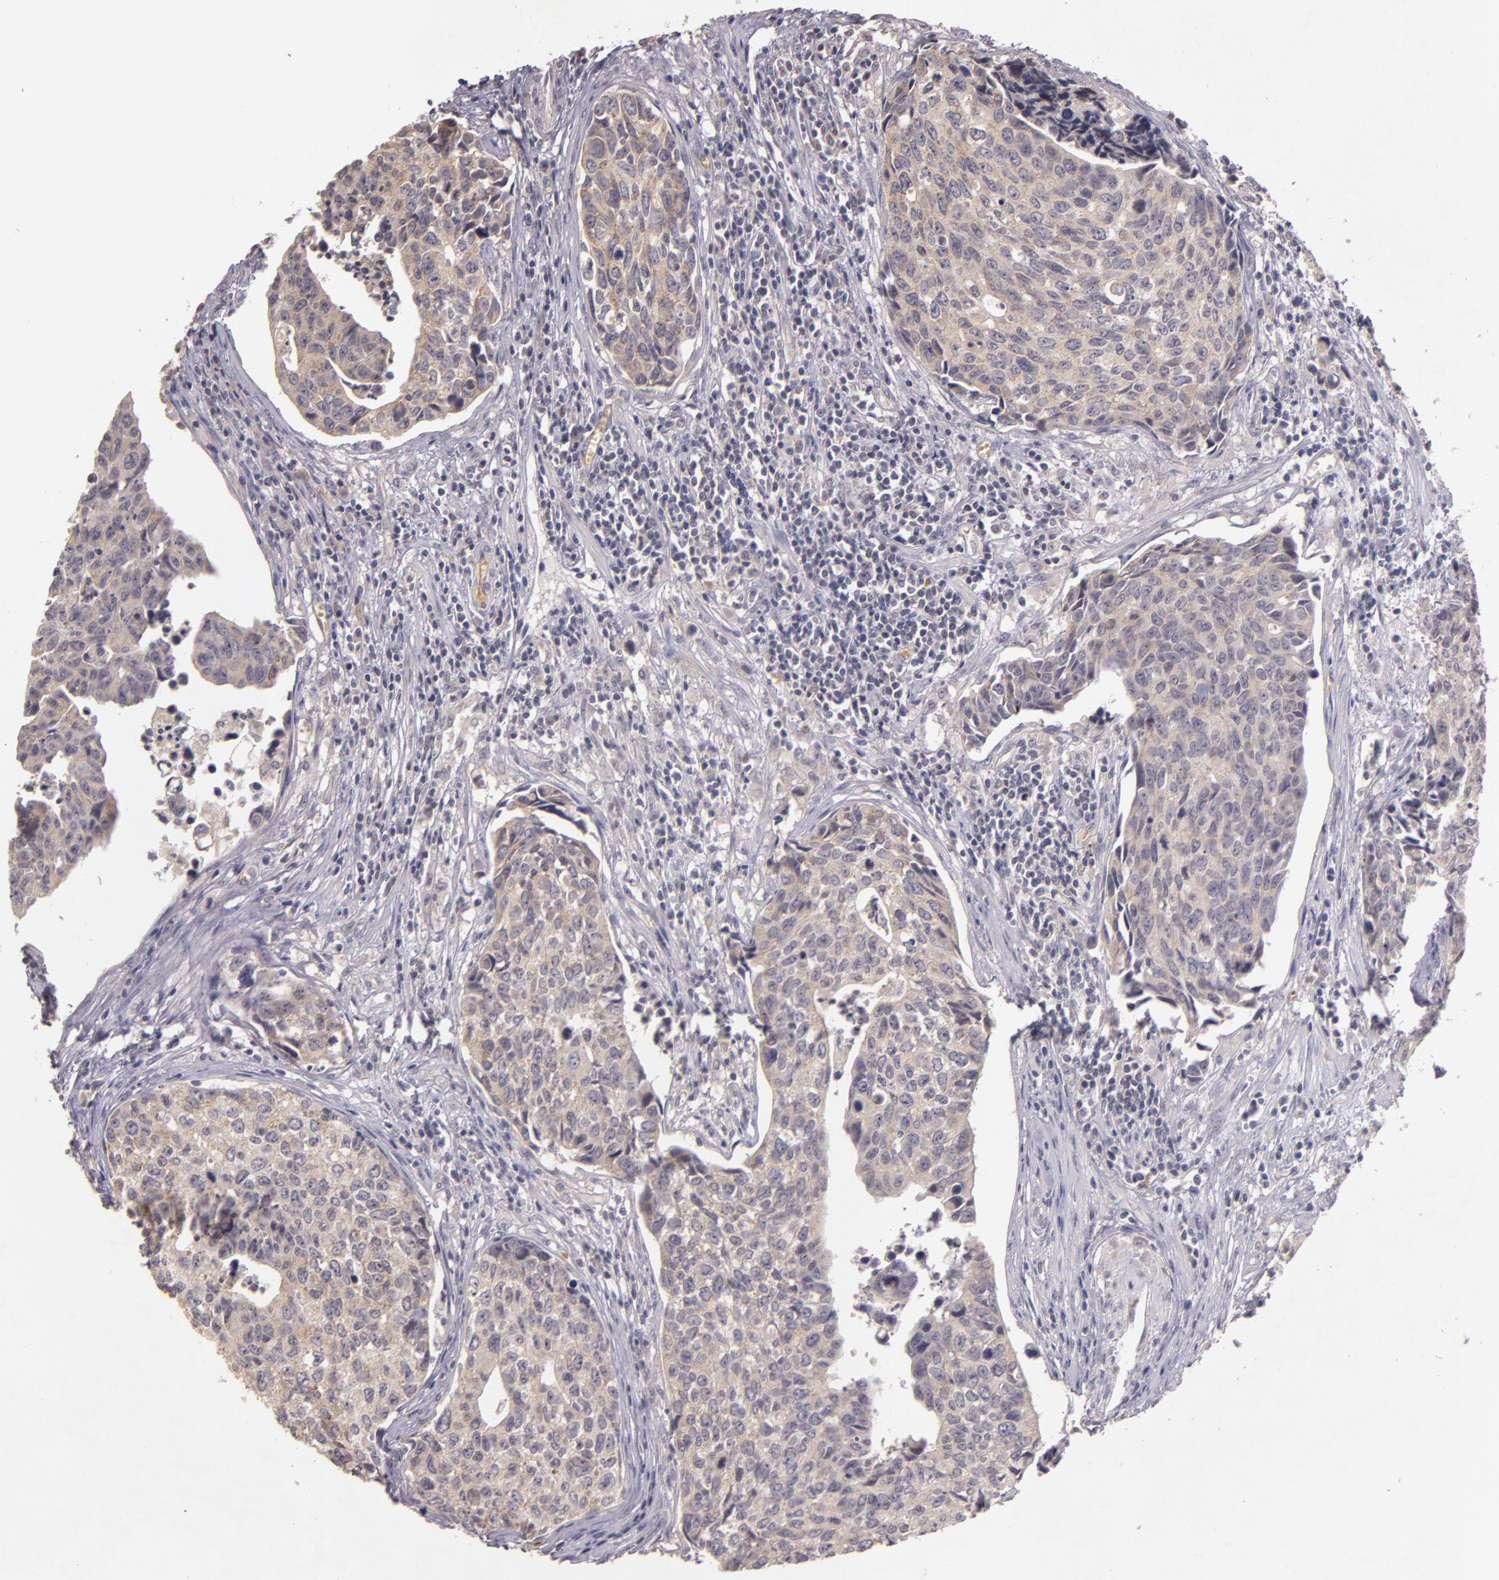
{"staining": {"intensity": "negative", "quantity": "none", "location": "none"}, "tissue": "urothelial cancer", "cell_type": "Tumor cells", "image_type": "cancer", "snomed": [{"axis": "morphology", "description": "Urothelial carcinoma, High grade"}, {"axis": "topography", "description": "Urinary bladder"}], "caption": "DAB (3,3'-diaminobenzidine) immunohistochemical staining of human urothelial carcinoma (high-grade) demonstrates no significant expression in tumor cells.", "gene": "TFF1", "patient": {"sex": "male", "age": 81}}